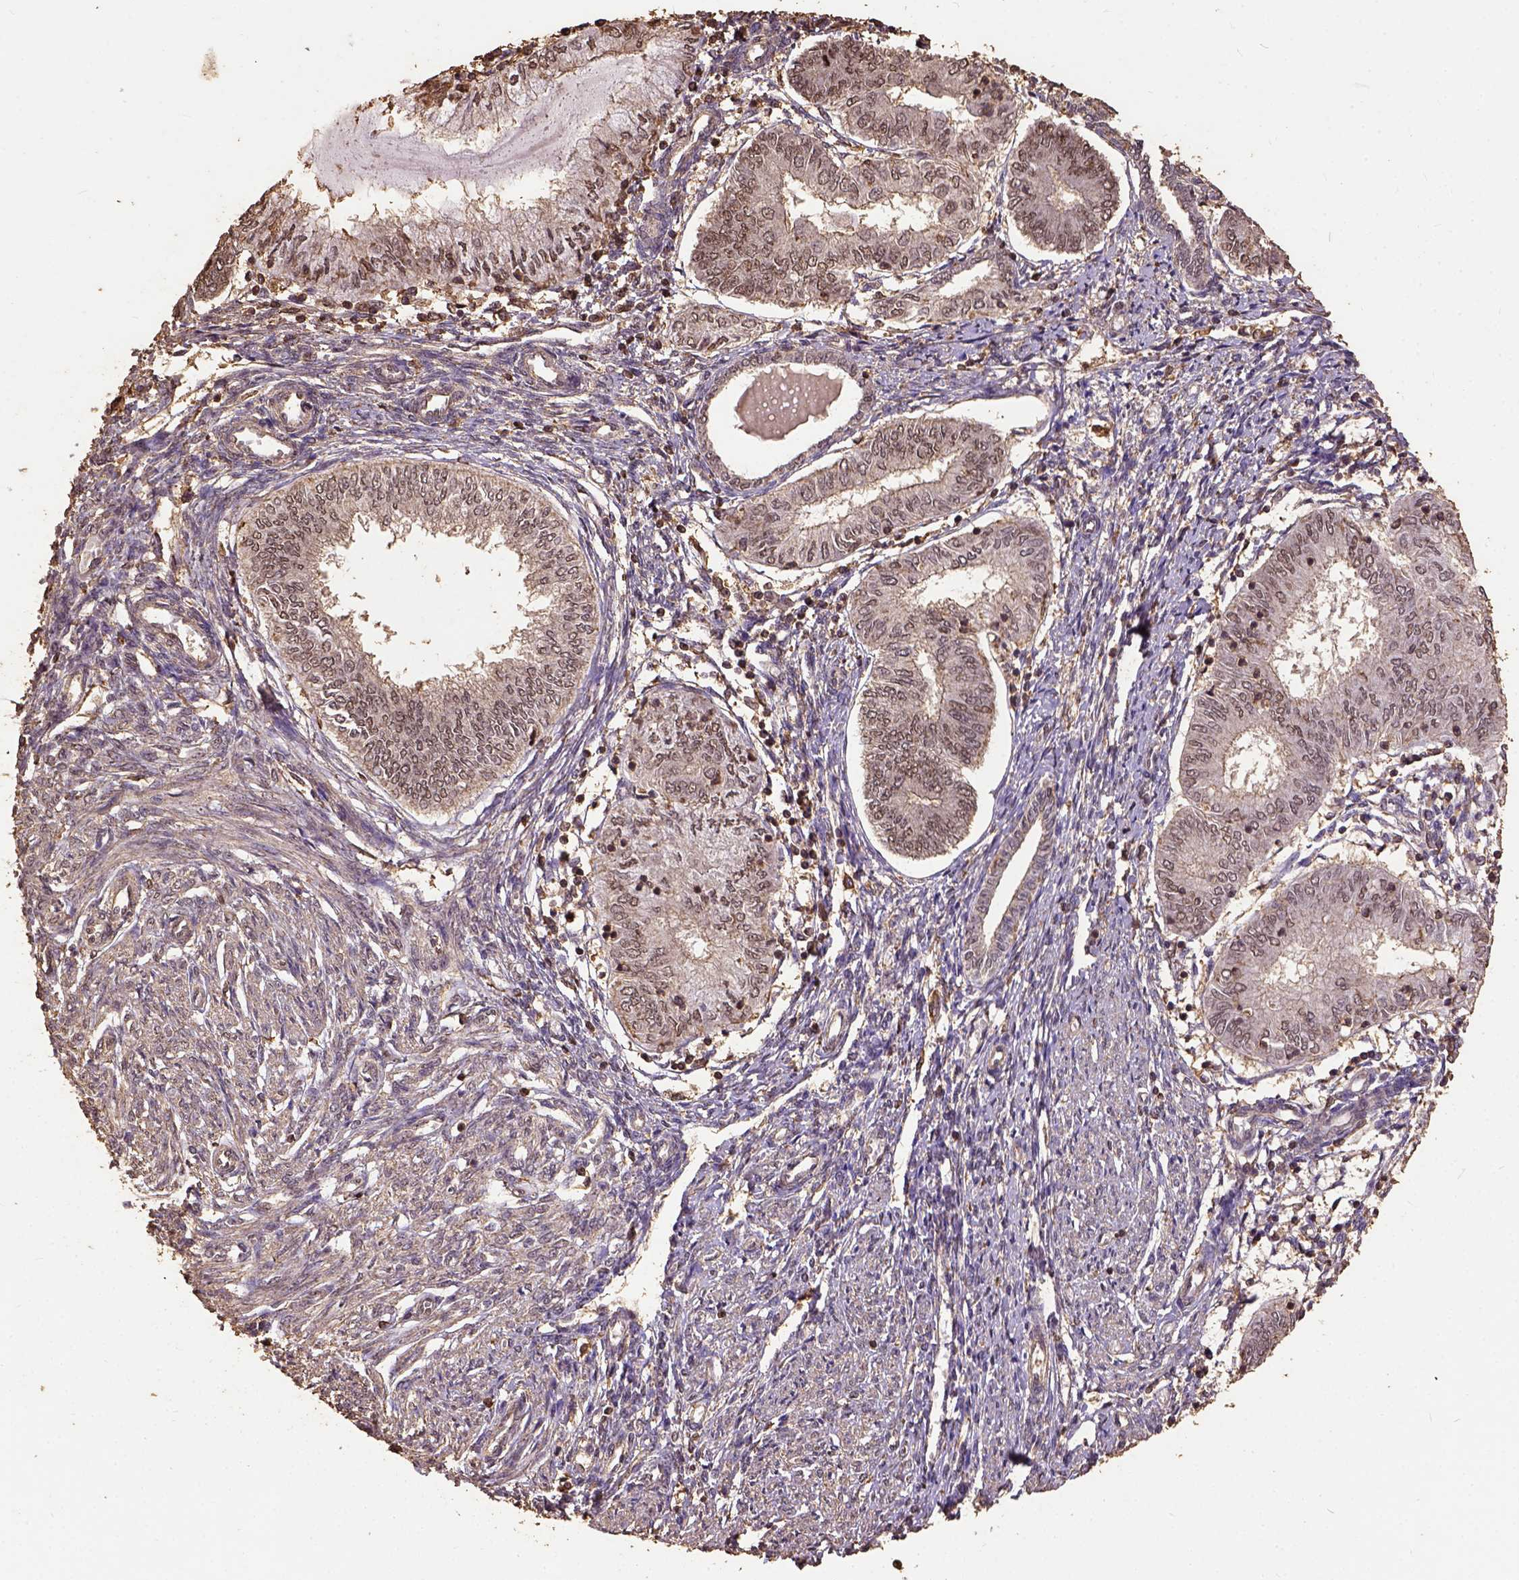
{"staining": {"intensity": "weak", "quantity": ">75%", "location": "nuclear"}, "tissue": "endometrial cancer", "cell_type": "Tumor cells", "image_type": "cancer", "snomed": [{"axis": "morphology", "description": "Adenocarcinoma, NOS"}, {"axis": "topography", "description": "Endometrium"}], "caption": "This histopathology image exhibits immunohistochemistry staining of endometrial cancer (adenocarcinoma), with low weak nuclear expression in about >75% of tumor cells.", "gene": "NACC1", "patient": {"sex": "female", "age": 68}}